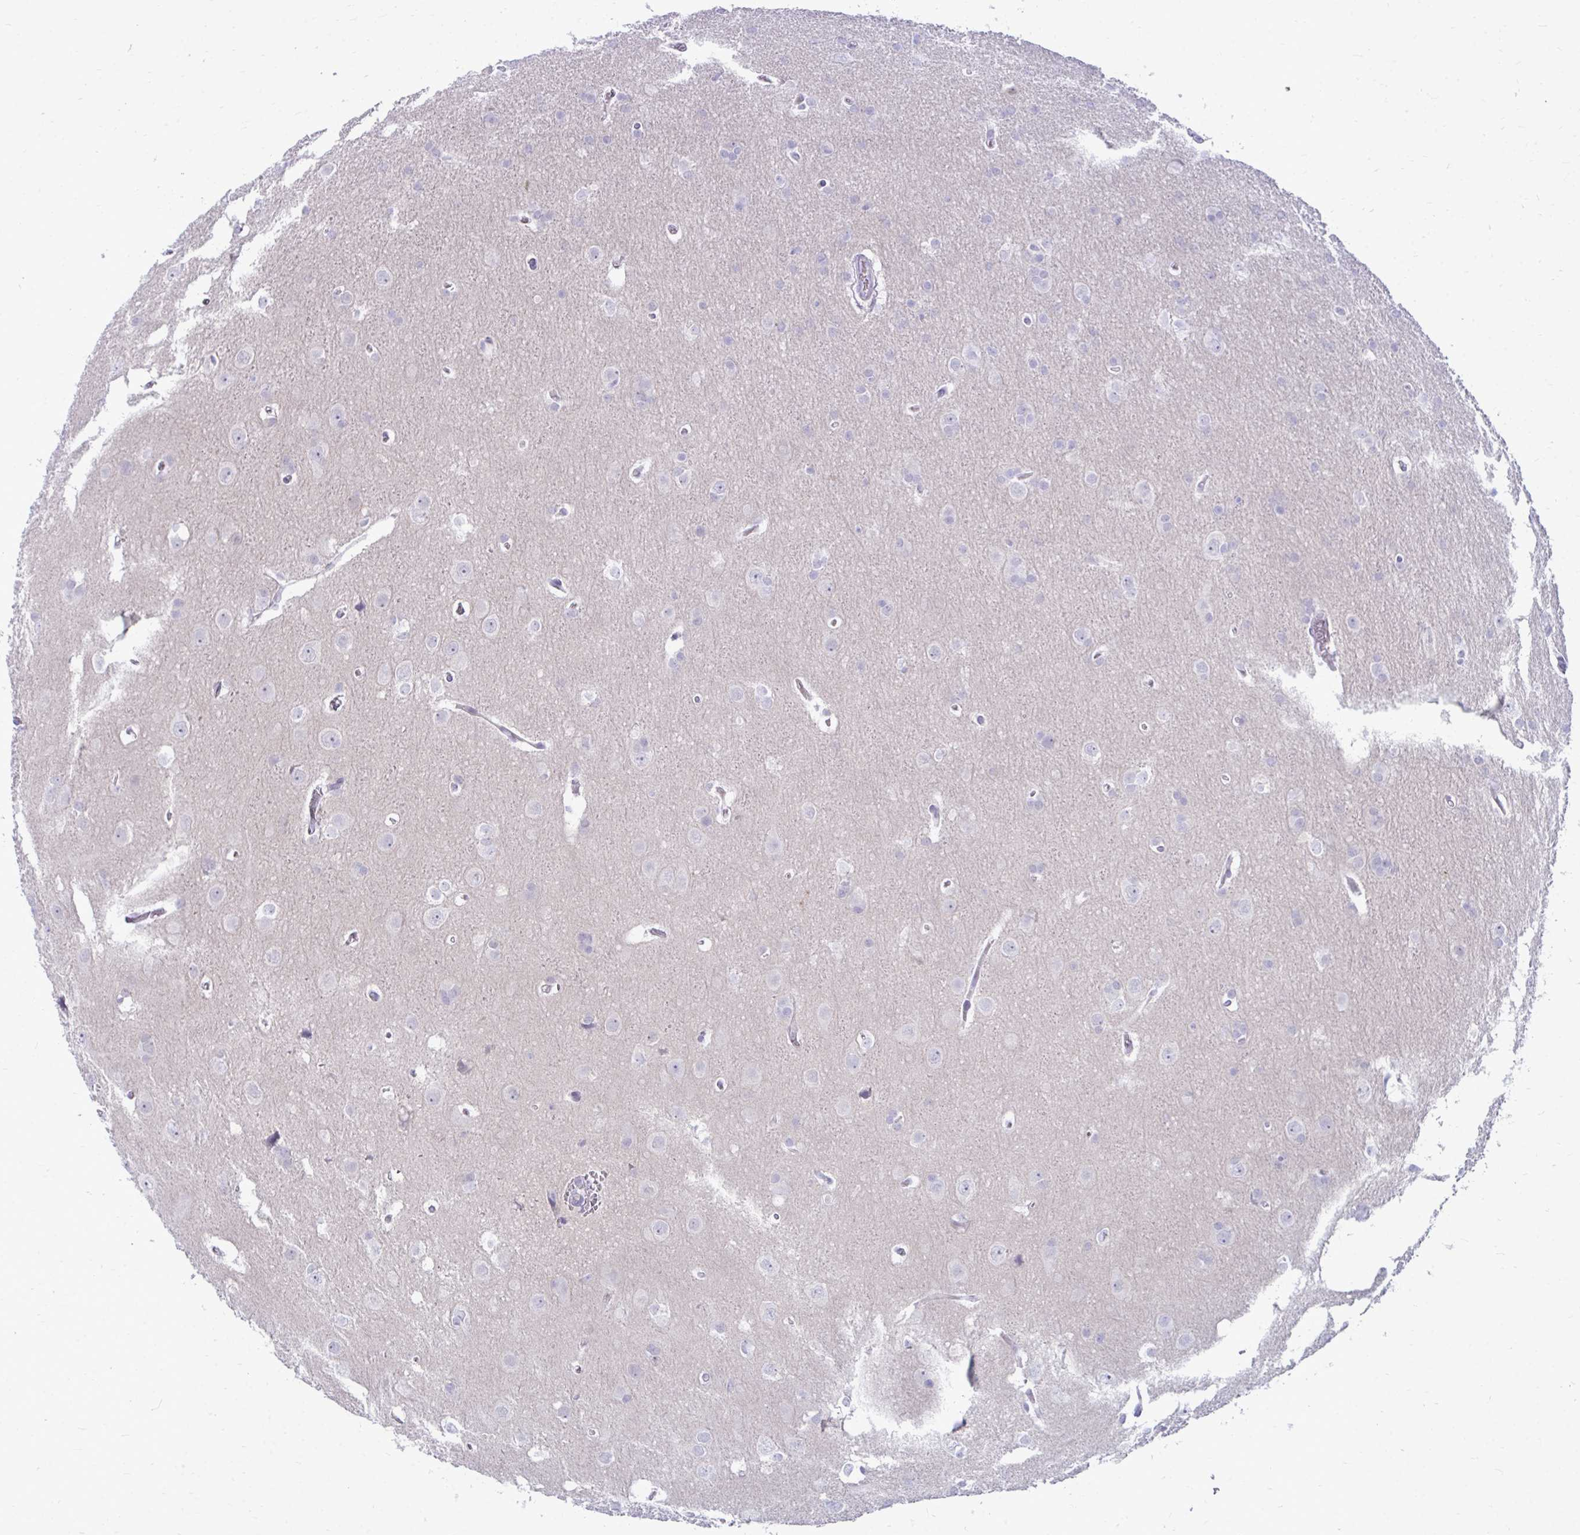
{"staining": {"intensity": "negative", "quantity": "none", "location": "none"}, "tissue": "glioma", "cell_type": "Tumor cells", "image_type": "cancer", "snomed": [{"axis": "morphology", "description": "Glioma, malignant, Low grade"}, {"axis": "topography", "description": "Brain"}], "caption": "Immunohistochemical staining of human malignant glioma (low-grade) demonstrates no significant expression in tumor cells. (Brightfield microscopy of DAB (3,3'-diaminobenzidine) immunohistochemistry (IHC) at high magnification).", "gene": "FABP3", "patient": {"sex": "female", "age": 32}}